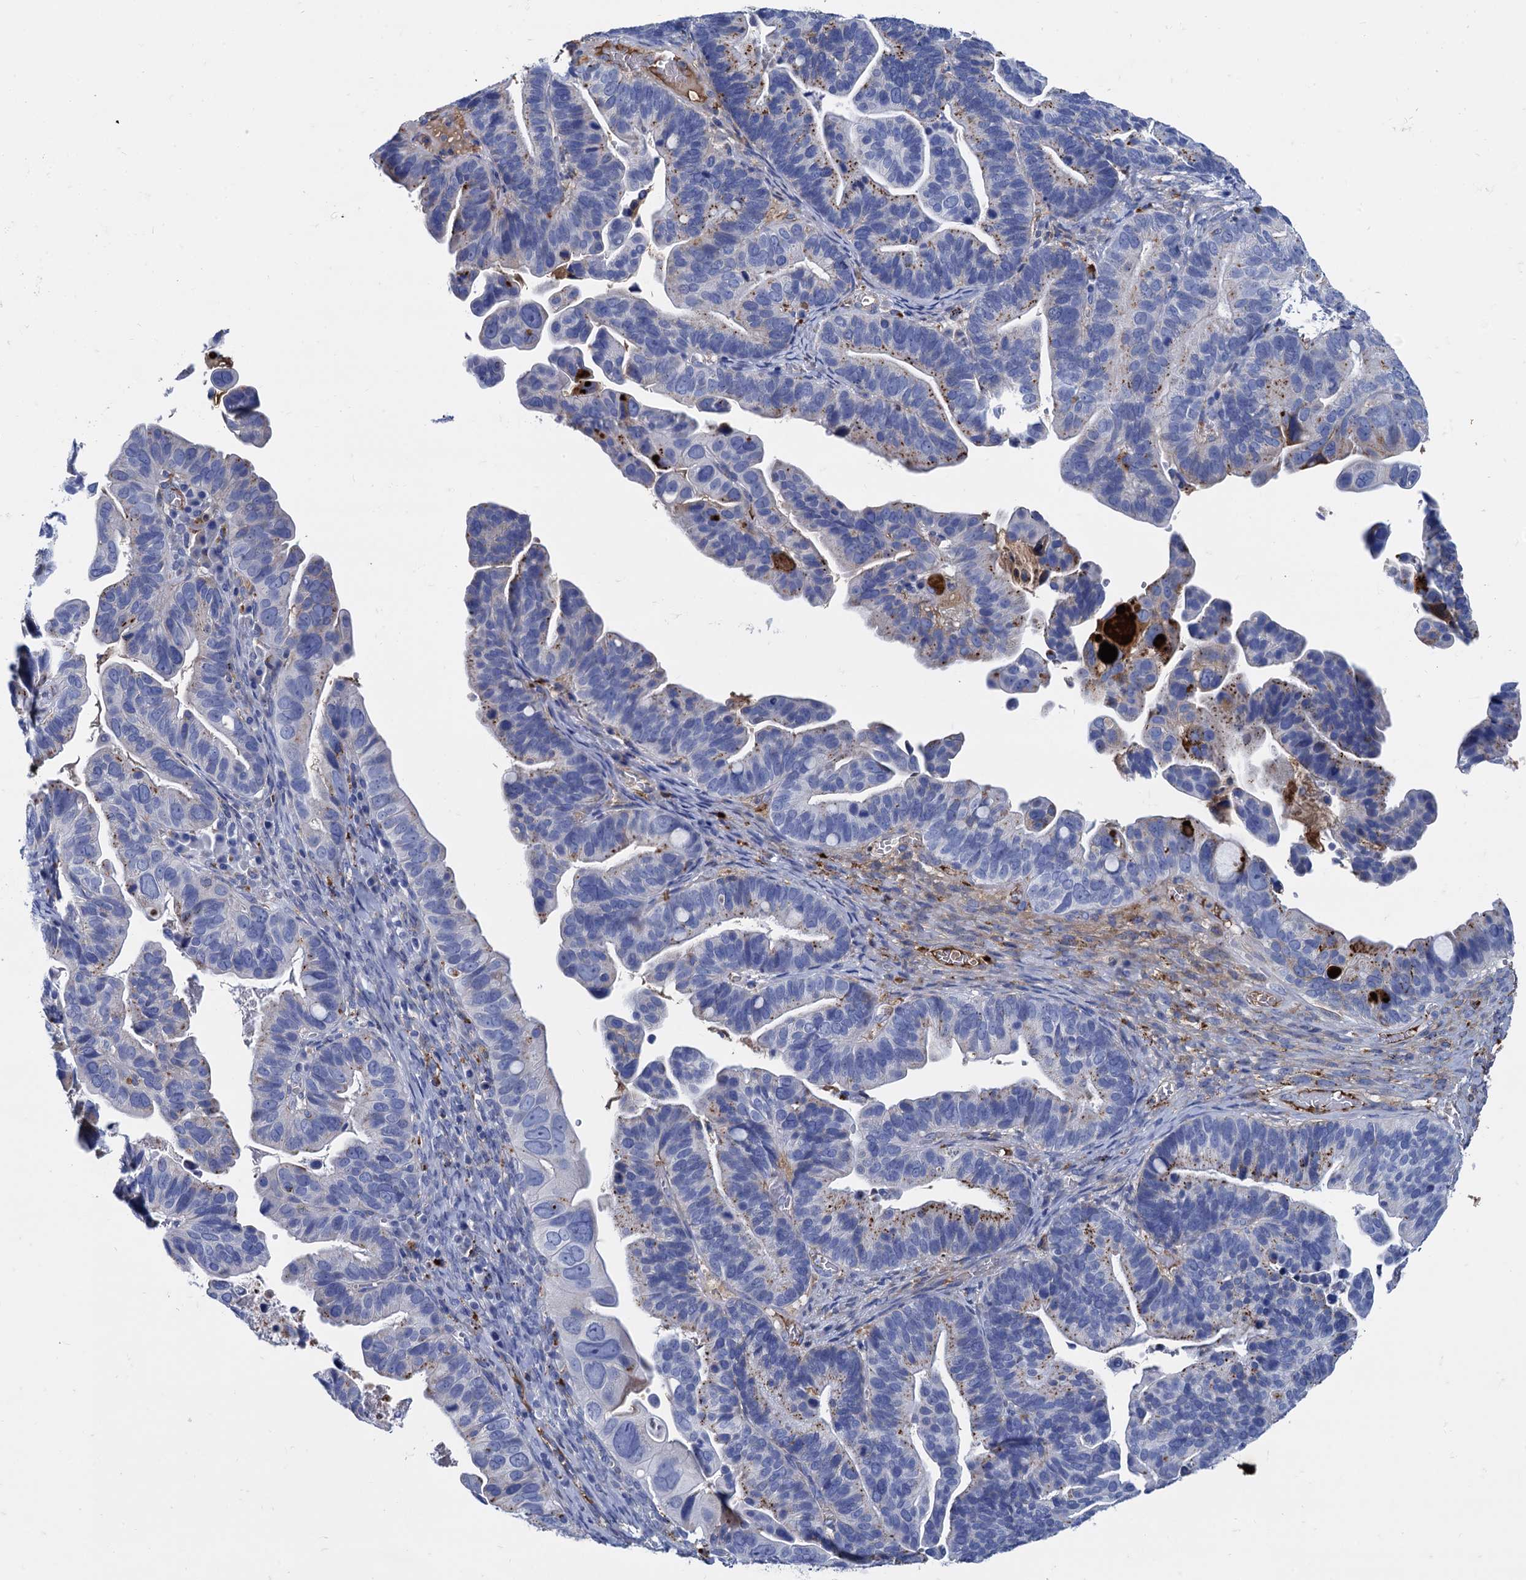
{"staining": {"intensity": "moderate", "quantity": "25%-75%", "location": "cytoplasmic/membranous"}, "tissue": "ovarian cancer", "cell_type": "Tumor cells", "image_type": "cancer", "snomed": [{"axis": "morphology", "description": "Cystadenocarcinoma, serous, NOS"}, {"axis": "topography", "description": "Ovary"}], "caption": "Tumor cells display medium levels of moderate cytoplasmic/membranous expression in approximately 25%-75% of cells in human ovarian cancer.", "gene": "APOD", "patient": {"sex": "female", "age": 56}}